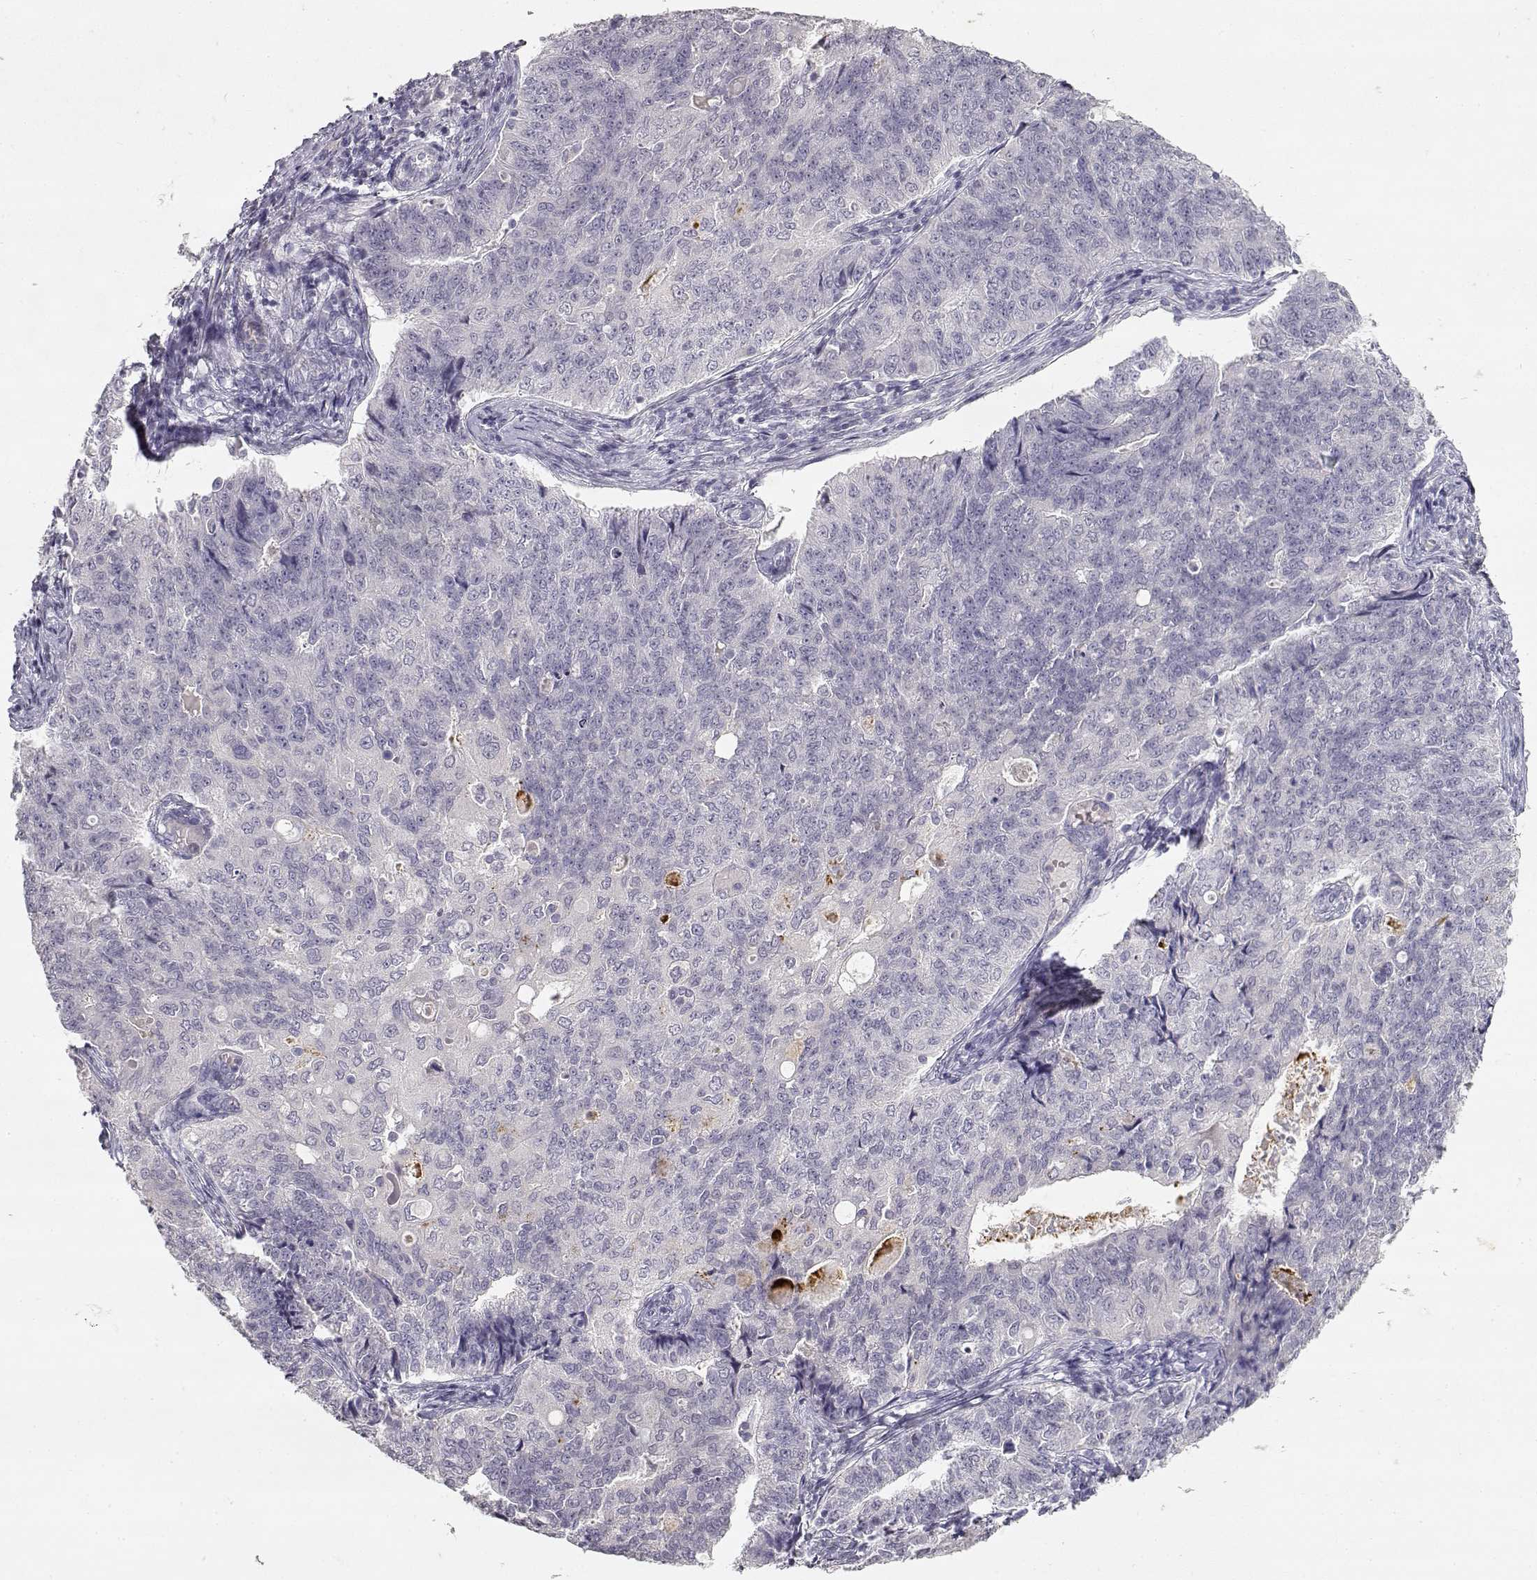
{"staining": {"intensity": "negative", "quantity": "none", "location": "none"}, "tissue": "endometrial cancer", "cell_type": "Tumor cells", "image_type": "cancer", "snomed": [{"axis": "morphology", "description": "Adenocarcinoma, NOS"}, {"axis": "topography", "description": "Endometrium"}], "caption": "Adenocarcinoma (endometrial) was stained to show a protein in brown. There is no significant expression in tumor cells.", "gene": "TPH2", "patient": {"sex": "female", "age": 43}}